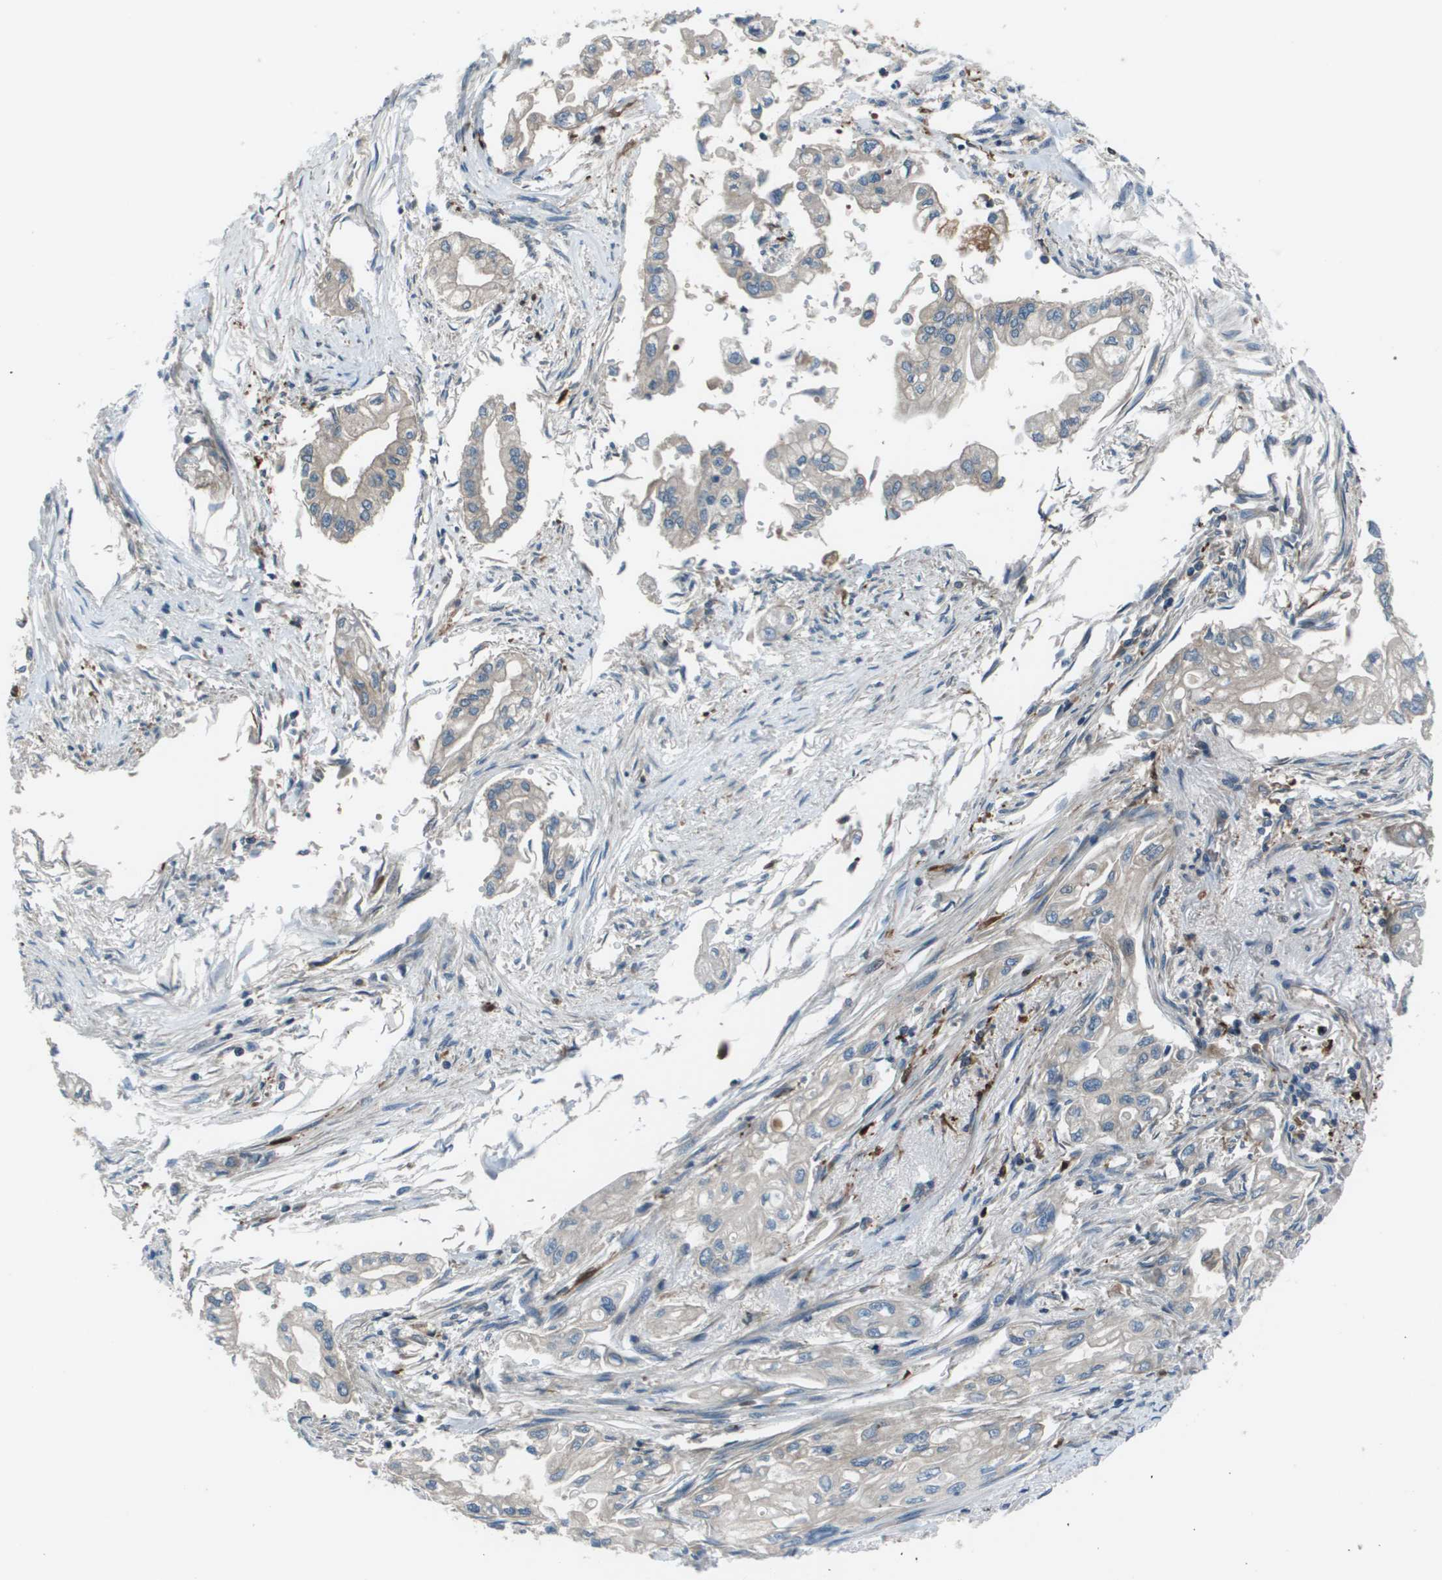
{"staining": {"intensity": "weak", "quantity": "<25%", "location": "cytoplasmic/membranous"}, "tissue": "pancreatic cancer", "cell_type": "Tumor cells", "image_type": "cancer", "snomed": [{"axis": "morphology", "description": "Normal tissue, NOS"}, {"axis": "topography", "description": "Pancreas"}], "caption": "Human pancreatic cancer stained for a protein using immunohistochemistry displays no expression in tumor cells.", "gene": "EIF3B", "patient": {"sex": "male", "age": 42}}